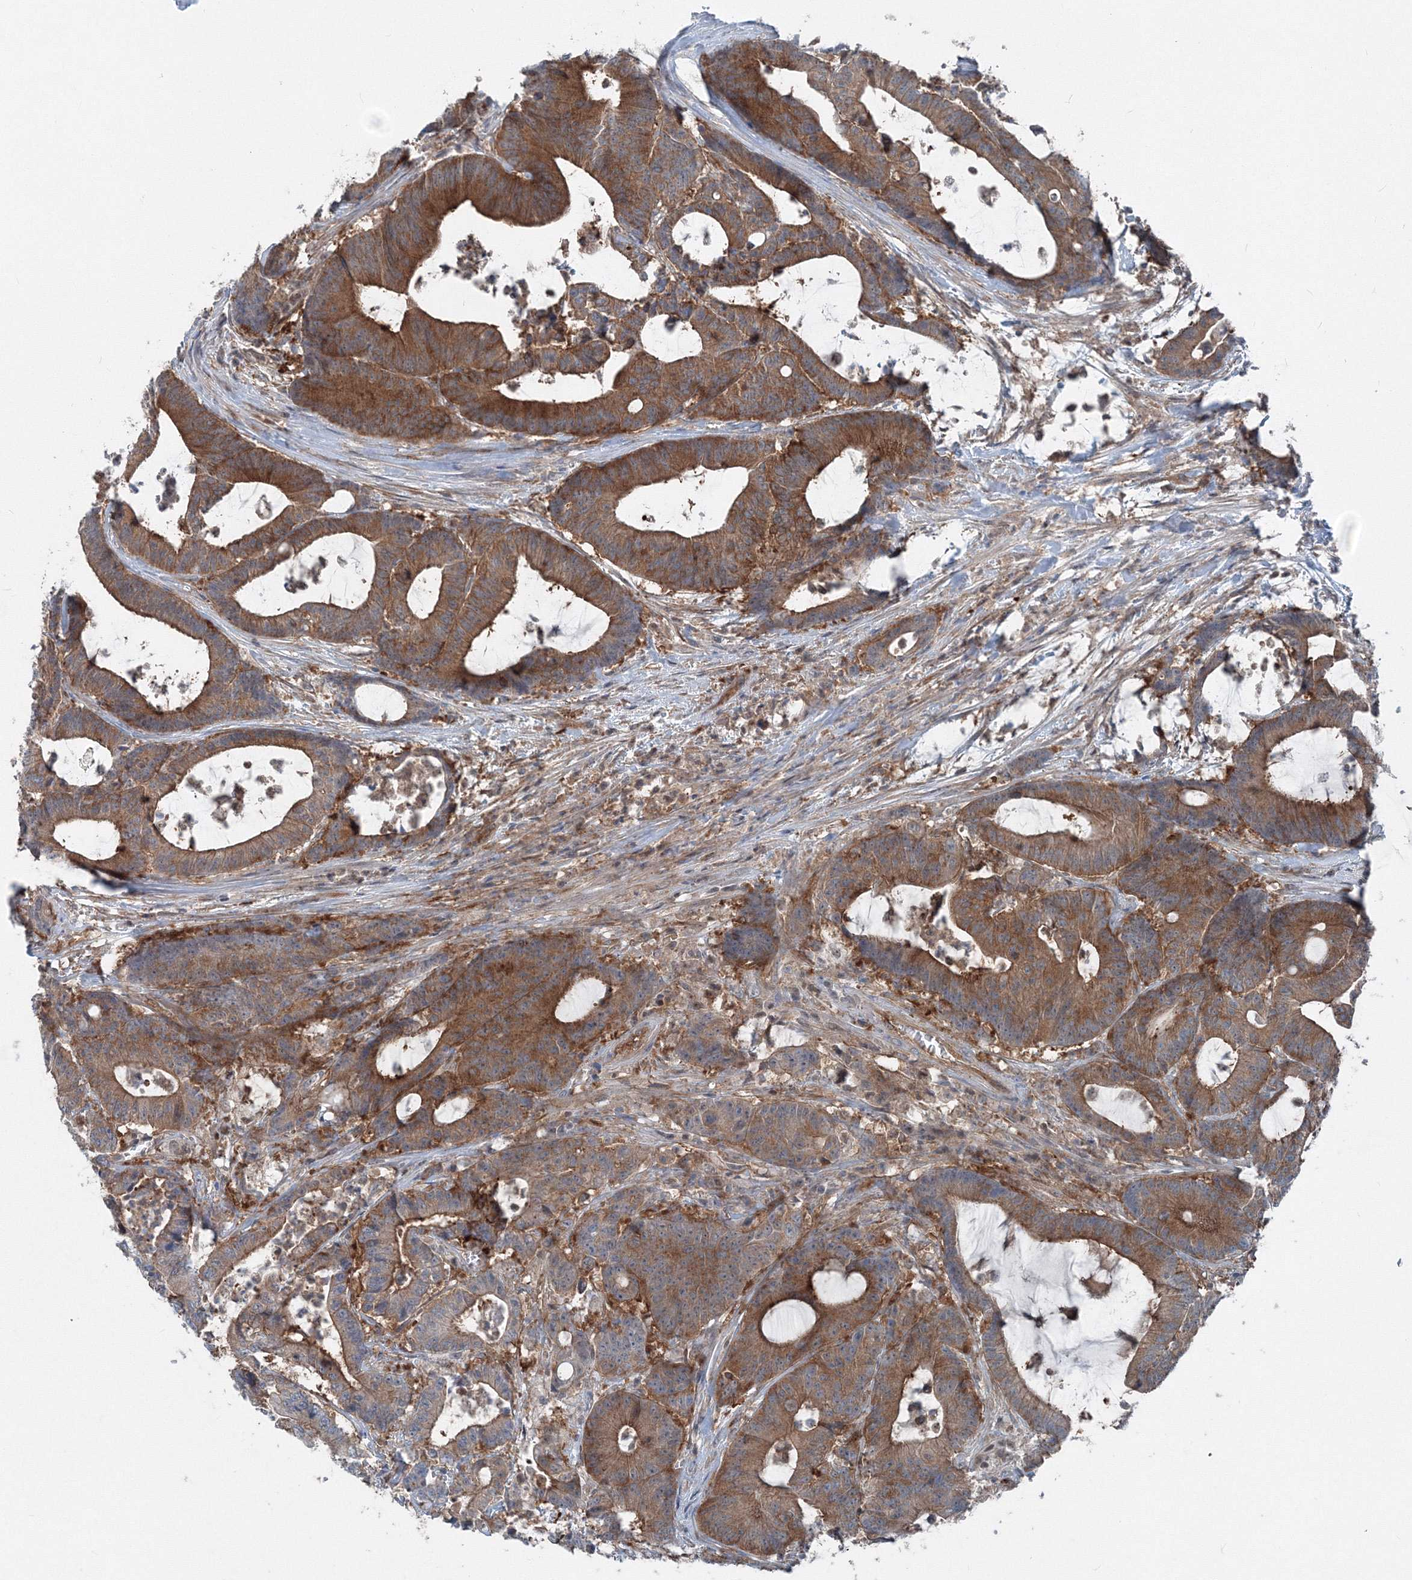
{"staining": {"intensity": "moderate", "quantity": ">75%", "location": "cytoplasmic/membranous"}, "tissue": "colorectal cancer", "cell_type": "Tumor cells", "image_type": "cancer", "snomed": [{"axis": "morphology", "description": "Adenocarcinoma, NOS"}, {"axis": "topography", "description": "Colon"}], "caption": "Adenocarcinoma (colorectal) stained with a protein marker shows moderate staining in tumor cells.", "gene": "TPRKB", "patient": {"sex": "female", "age": 84}}